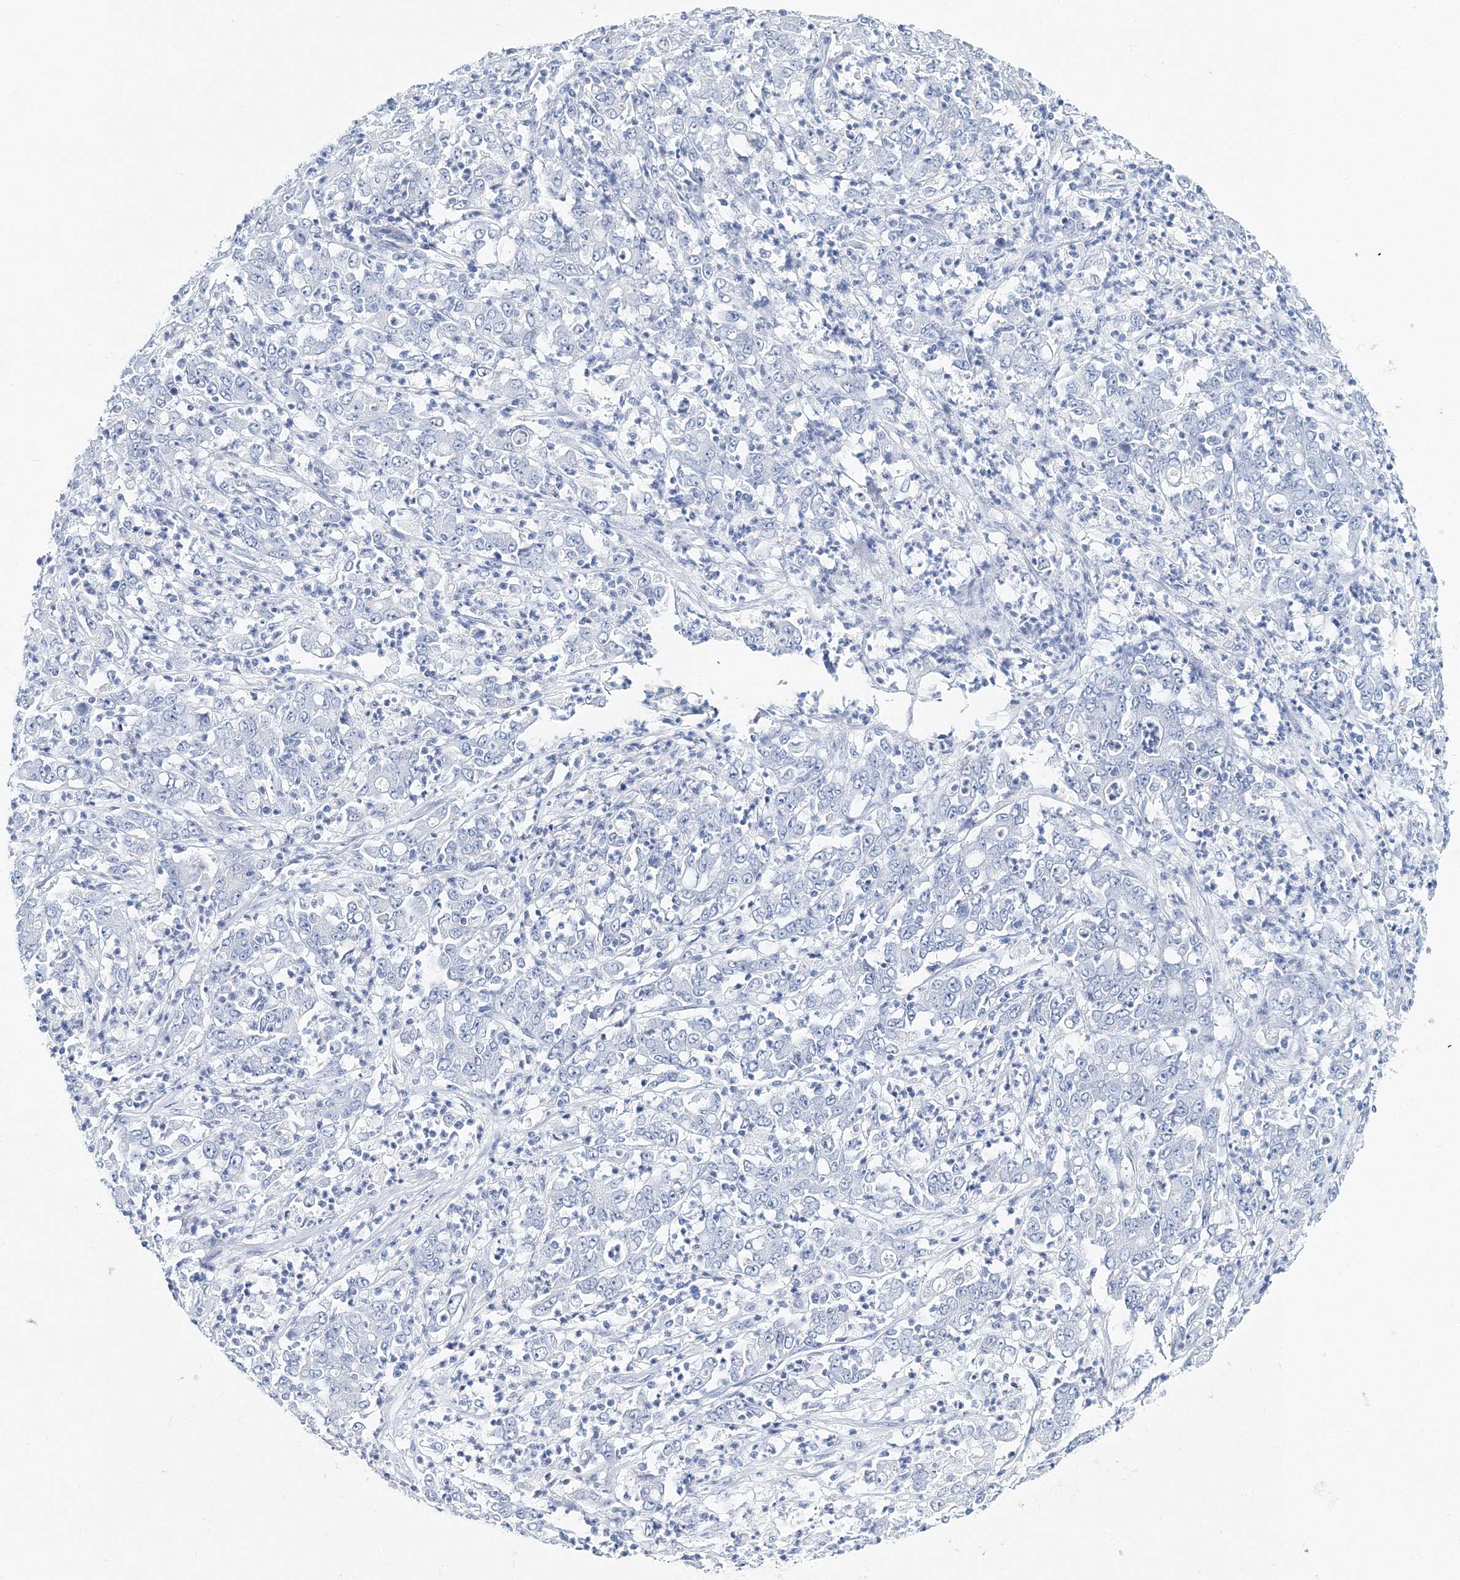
{"staining": {"intensity": "negative", "quantity": "none", "location": "none"}, "tissue": "stomach cancer", "cell_type": "Tumor cells", "image_type": "cancer", "snomed": [{"axis": "morphology", "description": "Adenocarcinoma, NOS"}, {"axis": "topography", "description": "Stomach, lower"}], "caption": "Stomach adenocarcinoma stained for a protein using immunohistochemistry demonstrates no expression tumor cells.", "gene": "MYOZ2", "patient": {"sex": "female", "age": 71}}